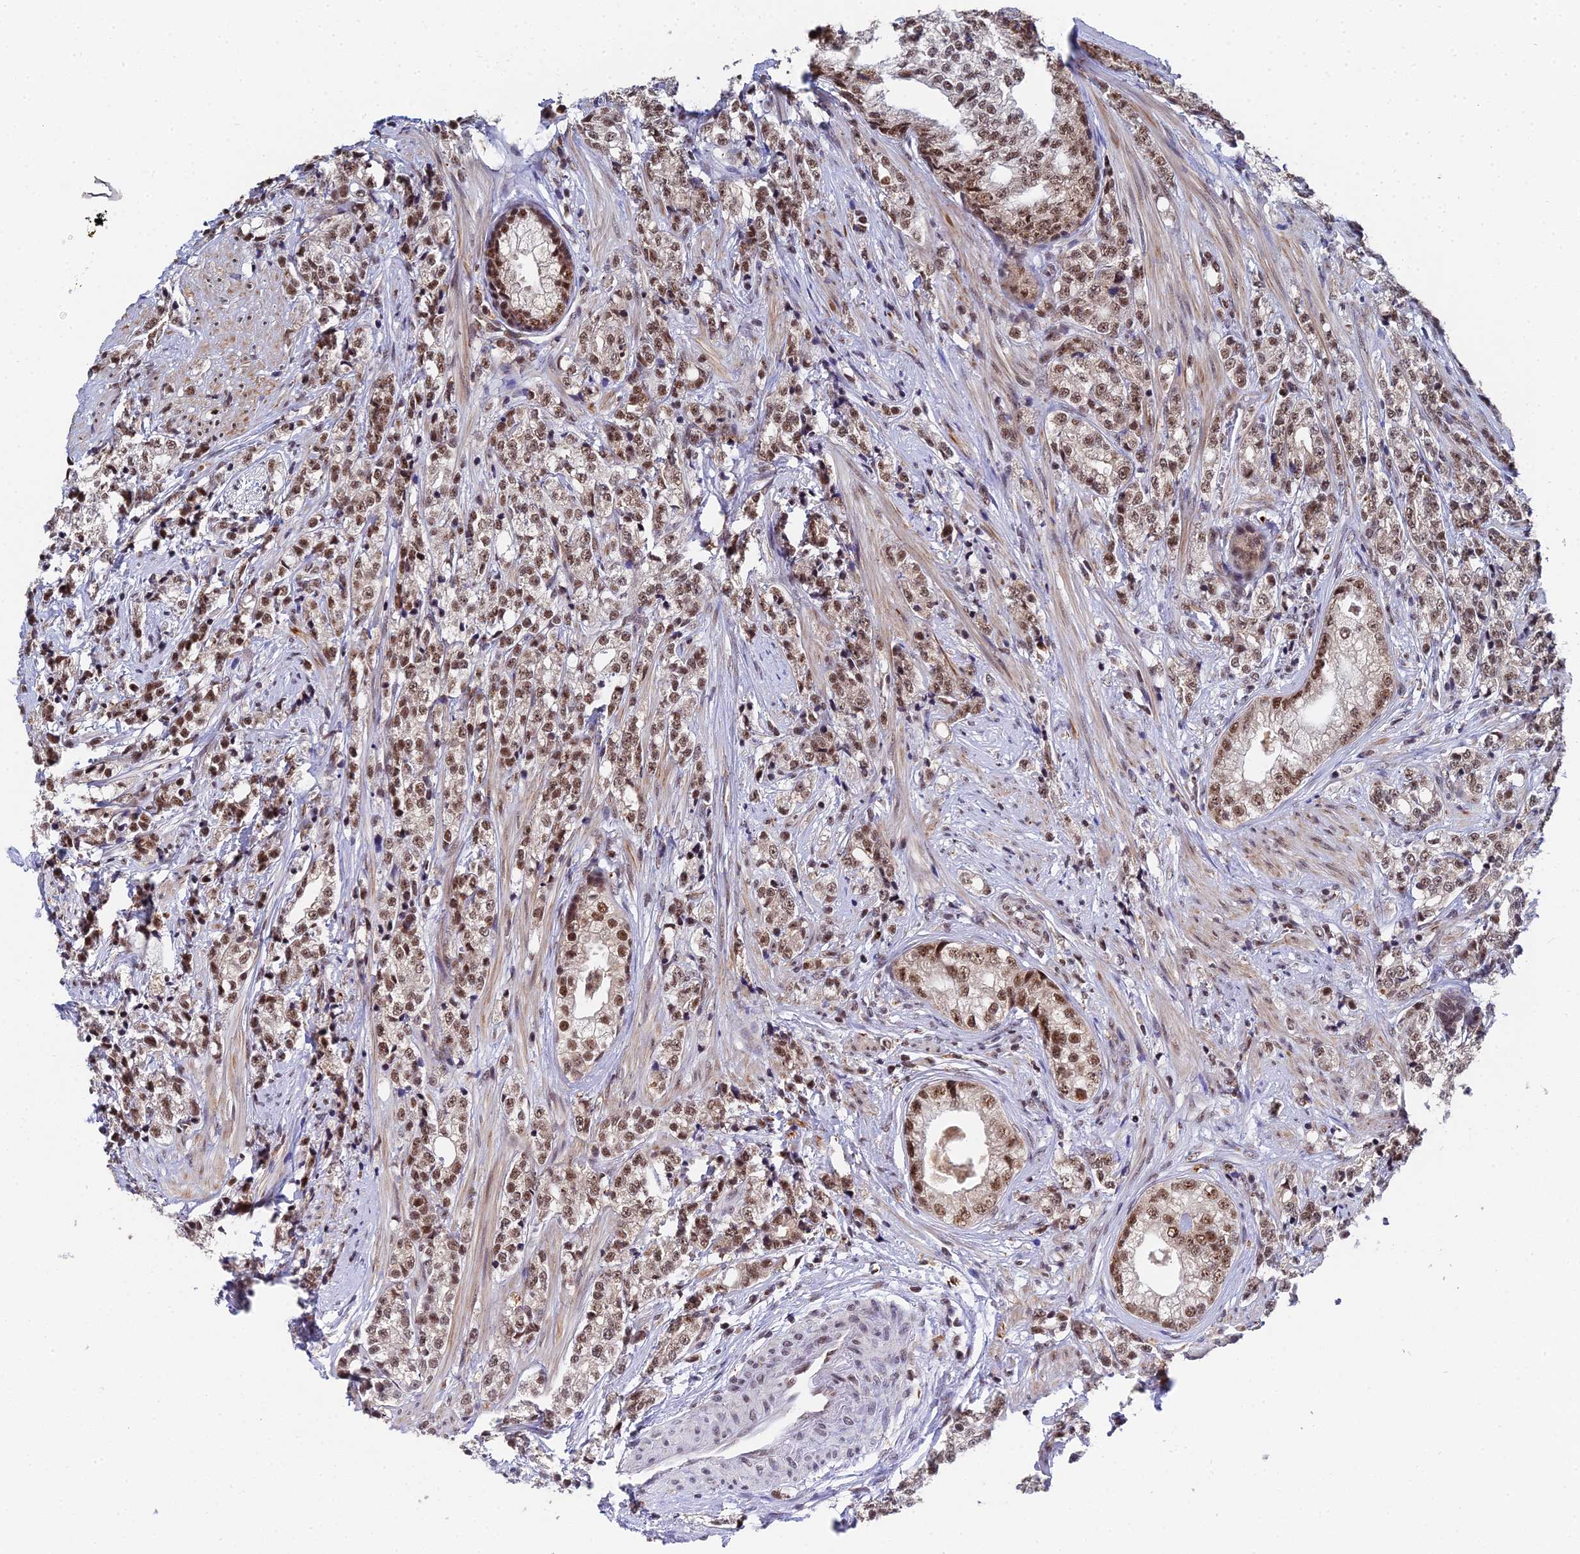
{"staining": {"intensity": "moderate", "quantity": ">75%", "location": "nuclear"}, "tissue": "prostate cancer", "cell_type": "Tumor cells", "image_type": "cancer", "snomed": [{"axis": "morphology", "description": "Adenocarcinoma, High grade"}, {"axis": "topography", "description": "Prostate"}], "caption": "Immunohistochemistry staining of high-grade adenocarcinoma (prostate), which shows medium levels of moderate nuclear expression in about >75% of tumor cells indicating moderate nuclear protein expression. The staining was performed using DAB (3,3'-diaminobenzidine) (brown) for protein detection and nuclei were counterstained in hematoxylin (blue).", "gene": "MAGOHB", "patient": {"sex": "male", "age": 69}}